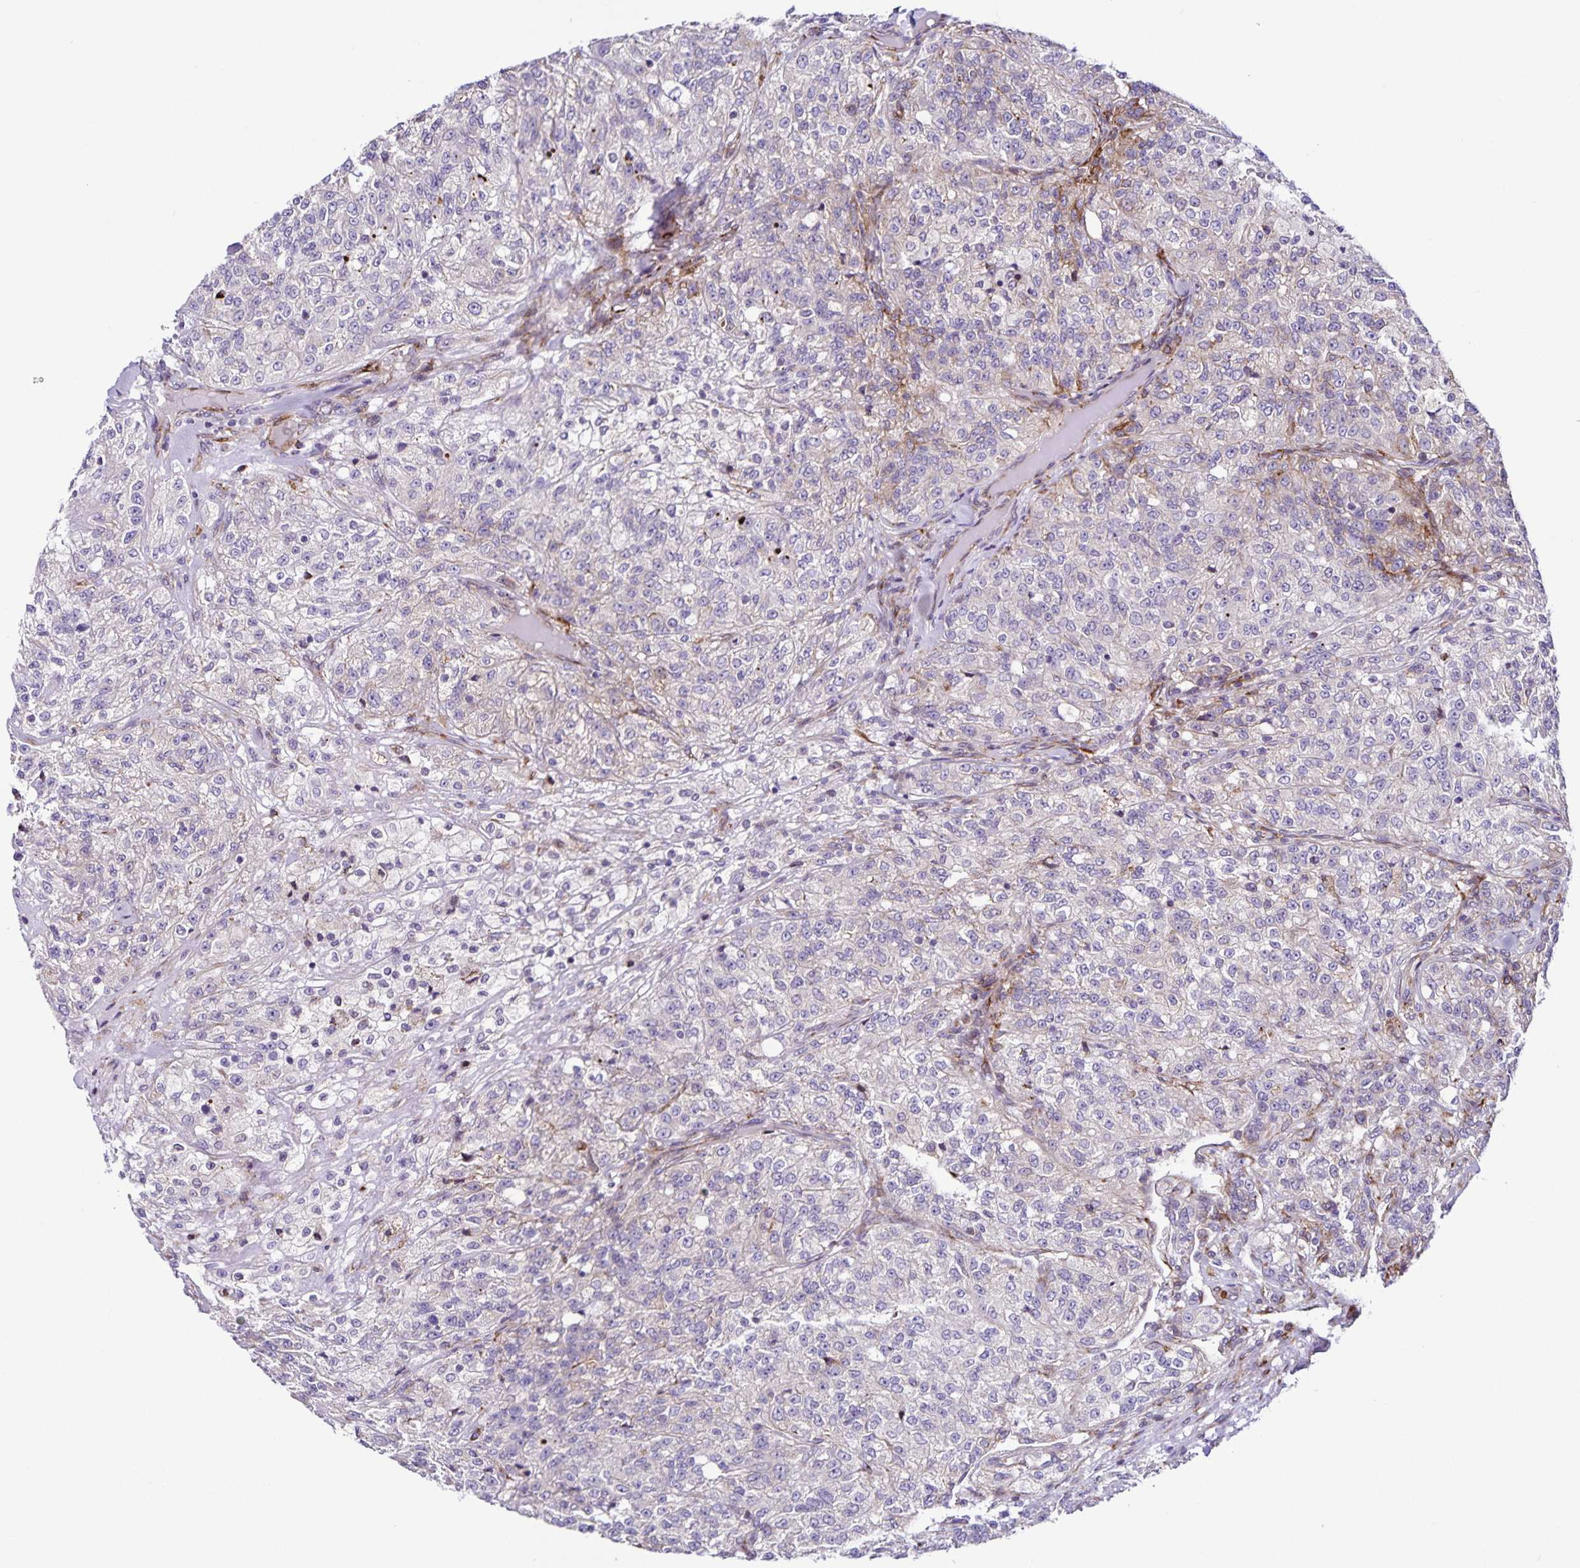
{"staining": {"intensity": "weak", "quantity": "<25%", "location": "cytoplasmic/membranous"}, "tissue": "renal cancer", "cell_type": "Tumor cells", "image_type": "cancer", "snomed": [{"axis": "morphology", "description": "Adenocarcinoma, NOS"}, {"axis": "topography", "description": "Kidney"}], "caption": "High power microscopy photomicrograph of an IHC photomicrograph of renal adenocarcinoma, revealing no significant staining in tumor cells. (Stains: DAB (3,3'-diaminobenzidine) IHC with hematoxylin counter stain, Microscopy: brightfield microscopy at high magnification).", "gene": "OSBPL5", "patient": {"sex": "female", "age": 63}}